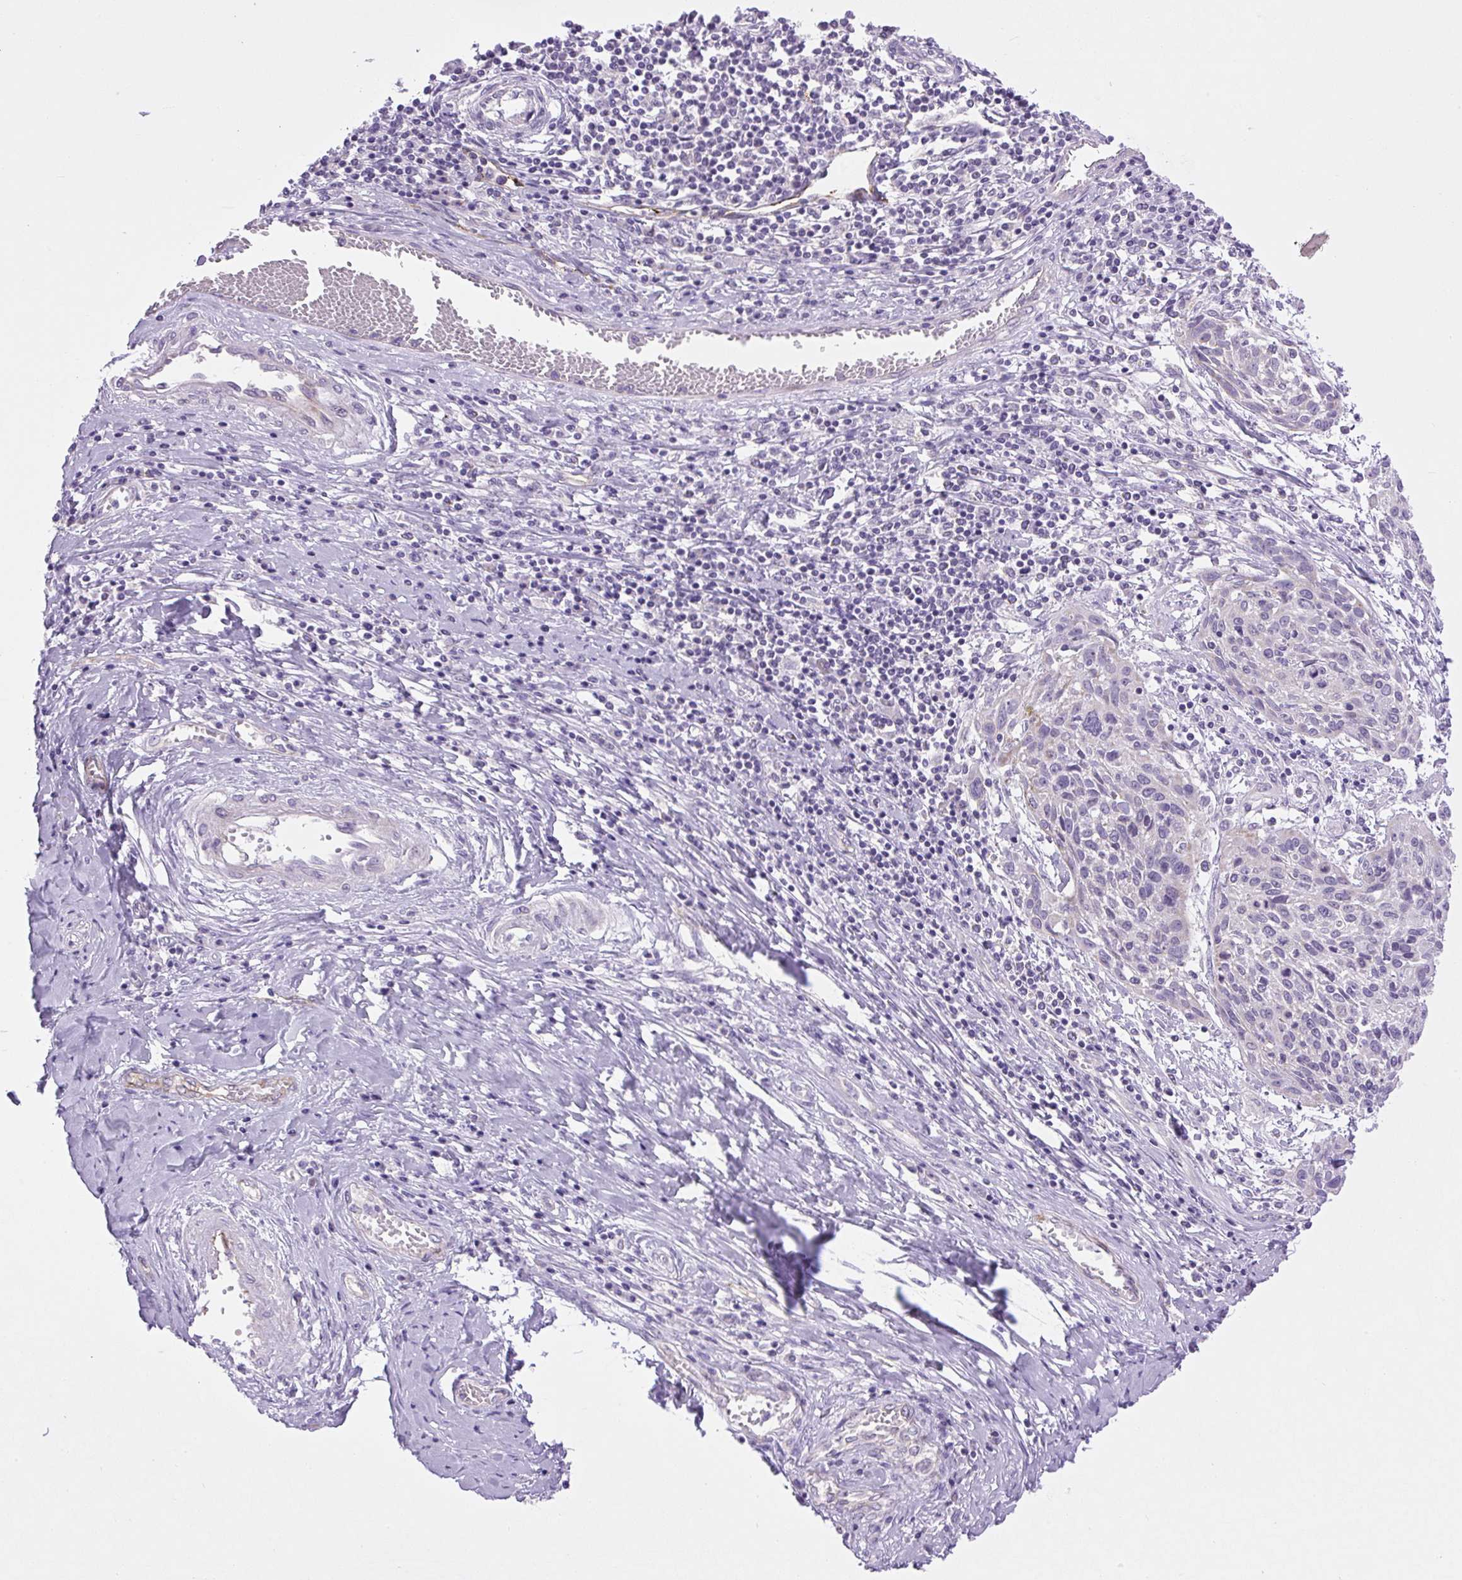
{"staining": {"intensity": "negative", "quantity": "none", "location": "none"}, "tissue": "cervical cancer", "cell_type": "Tumor cells", "image_type": "cancer", "snomed": [{"axis": "morphology", "description": "Squamous cell carcinoma, NOS"}, {"axis": "topography", "description": "Cervix"}], "caption": "High magnification brightfield microscopy of cervical cancer (squamous cell carcinoma) stained with DAB (3,3'-diaminobenzidine) (brown) and counterstained with hematoxylin (blue): tumor cells show no significant positivity.", "gene": "RNASE10", "patient": {"sex": "female", "age": 51}}